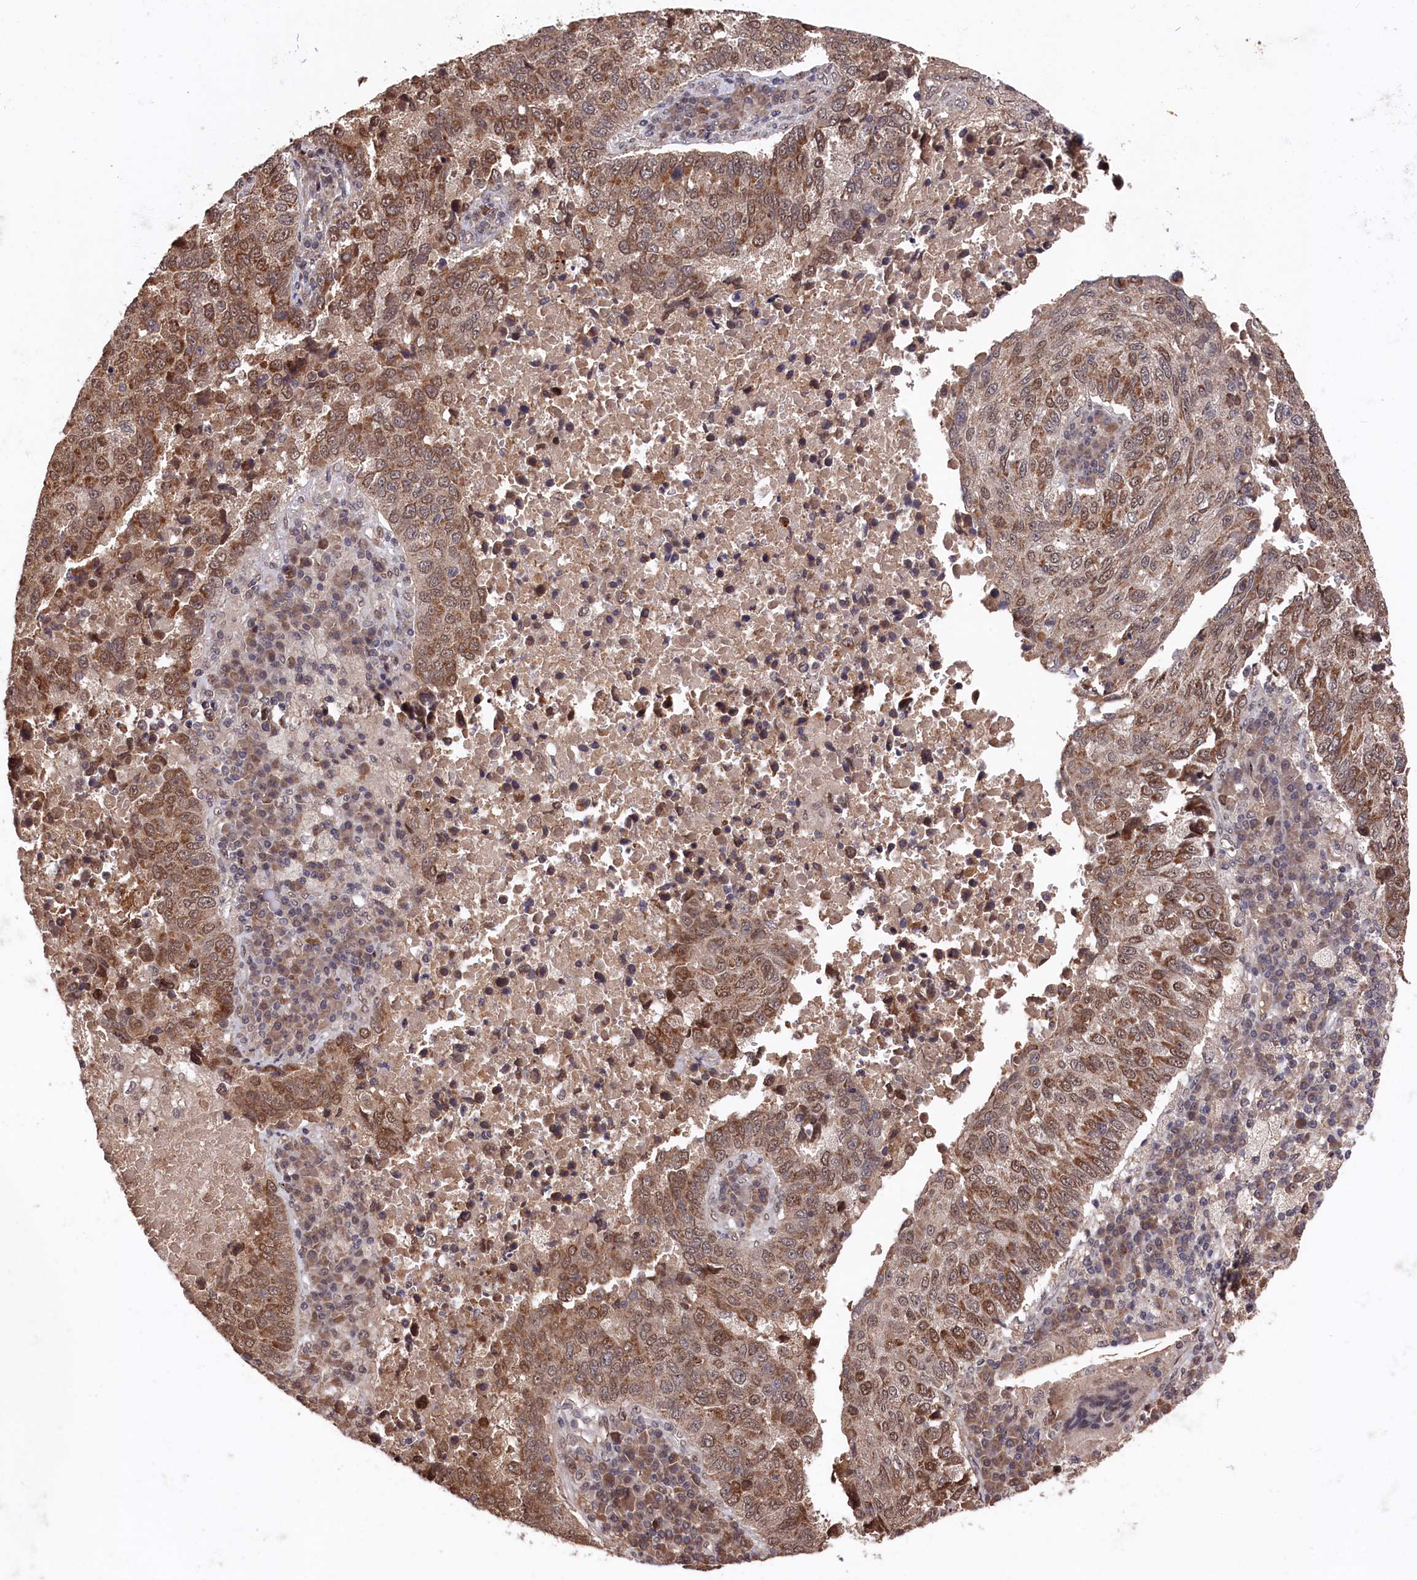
{"staining": {"intensity": "moderate", "quantity": ">75%", "location": "cytoplasmic/membranous,nuclear"}, "tissue": "lung cancer", "cell_type": "Tumor cells", "image_type": "cancer", "snomed": [{"axis": "morphology", "description": "Squamous cell carcinoma, NOS"}, {"axis": "topography", "description": "Lung"}], "caption": "This histopathology image reveals immunohistochemistry (IHC) staining of human lung cancer, with medium moderate cytoplasmic/membranous and nuclear positivity in approximately >75% of tumor cells.", "gene": "CLPX", "patient": {"sex": "male", "age": 73}}